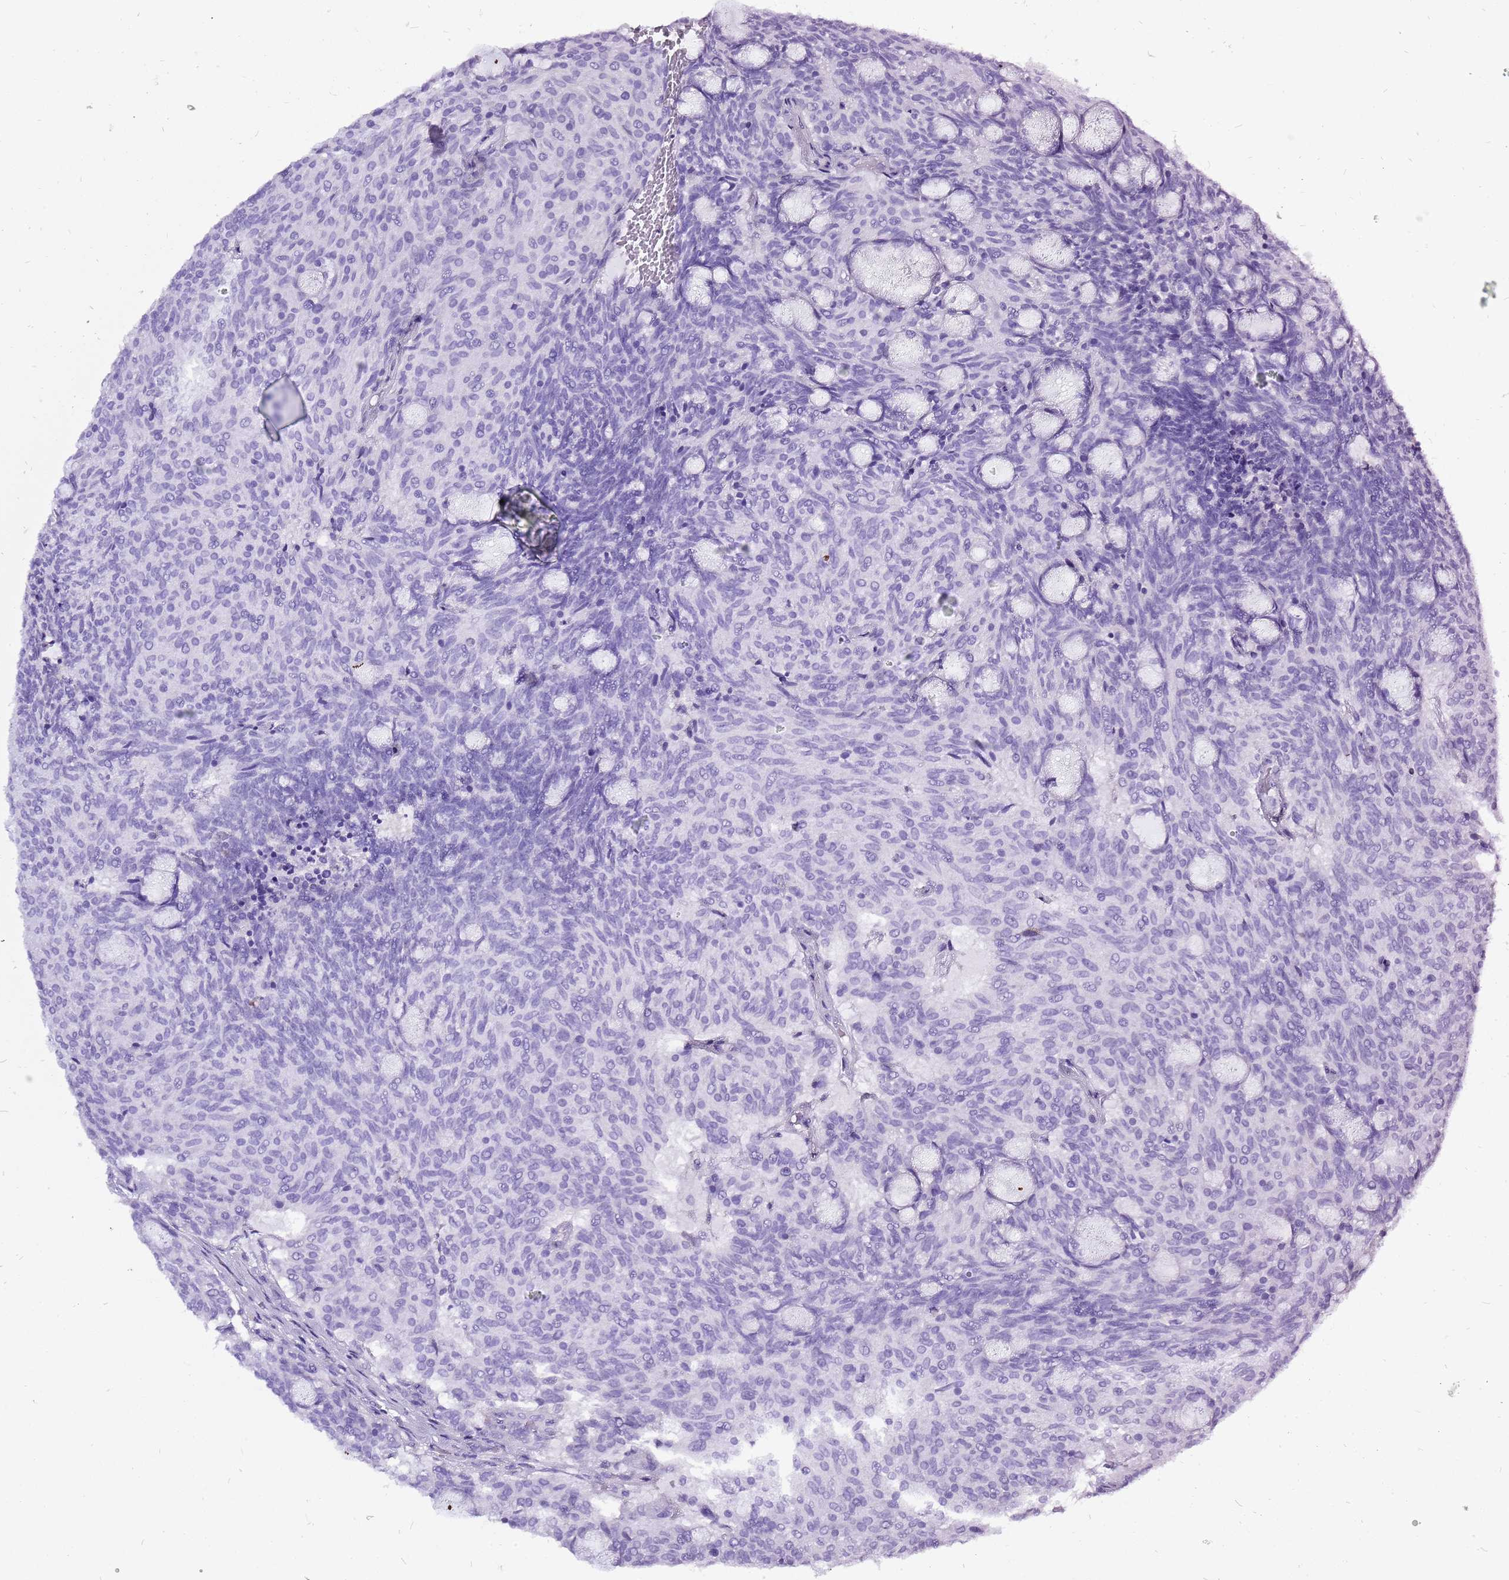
{"staining": {"intensity": "negative", "quantity": "none", "location": "none"}, "tissue": "carcinoid", "cell_type": "Tumor cells", "image_type": "cancer", "snomed": [{"axis": "morphology", "description": "Carcinoid, malignant, NOS"}, {"axis": "topography", "description": "Pancreas"}], "caption": "Carcinoid (malignant) was stained to show a protein in brown. There is no significant expression in tumor cells. (DAB (3,3'-diaminobenzidine) immunohistochemistry visualized using brightfield microscopy, high magnification).", "gene": "ACSS3", "patient": {"sex": "female", "age": 54}}